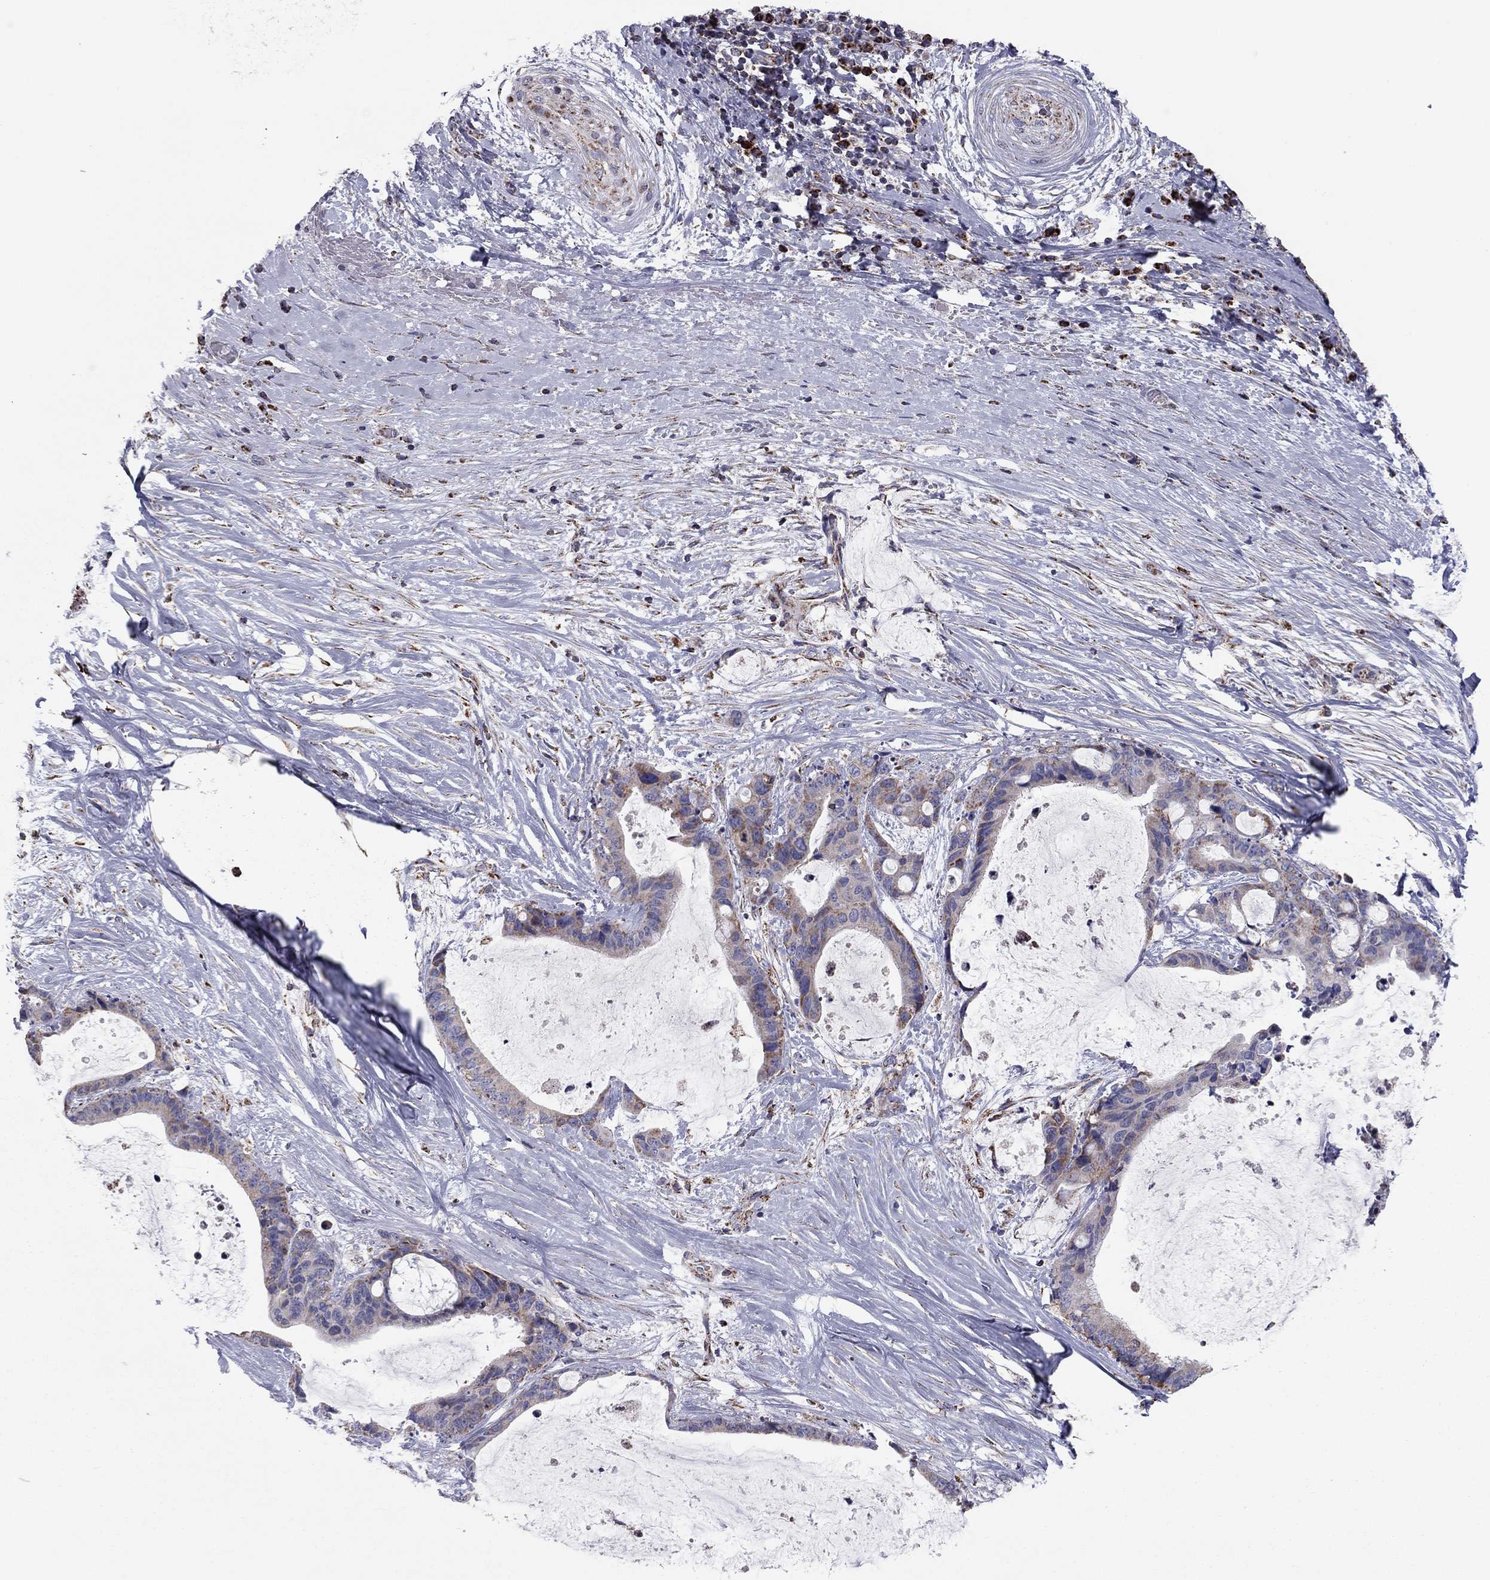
{"staining": {"intensity": "strong", "quantity": "25%-75%", "location": "cytoplasmic/membranous"}, "tissue": "liver cancer", "cell_type": "Tumor cells", "image_type": "cancer", "snomed": [{"axis": "morphology", "description": "Cholangiocarcinoma"}, {"axis": "topography", "description": "Liver"}], "caption": "Human cholangiocarcinoma (liver) stained for a protein (brown) reveals strong cytoplasmic/membranous positive expression in about 25%-75% of tumor cells.", "gene": "NDUFV1", "patient": {"sex": "female", "age": 73}}